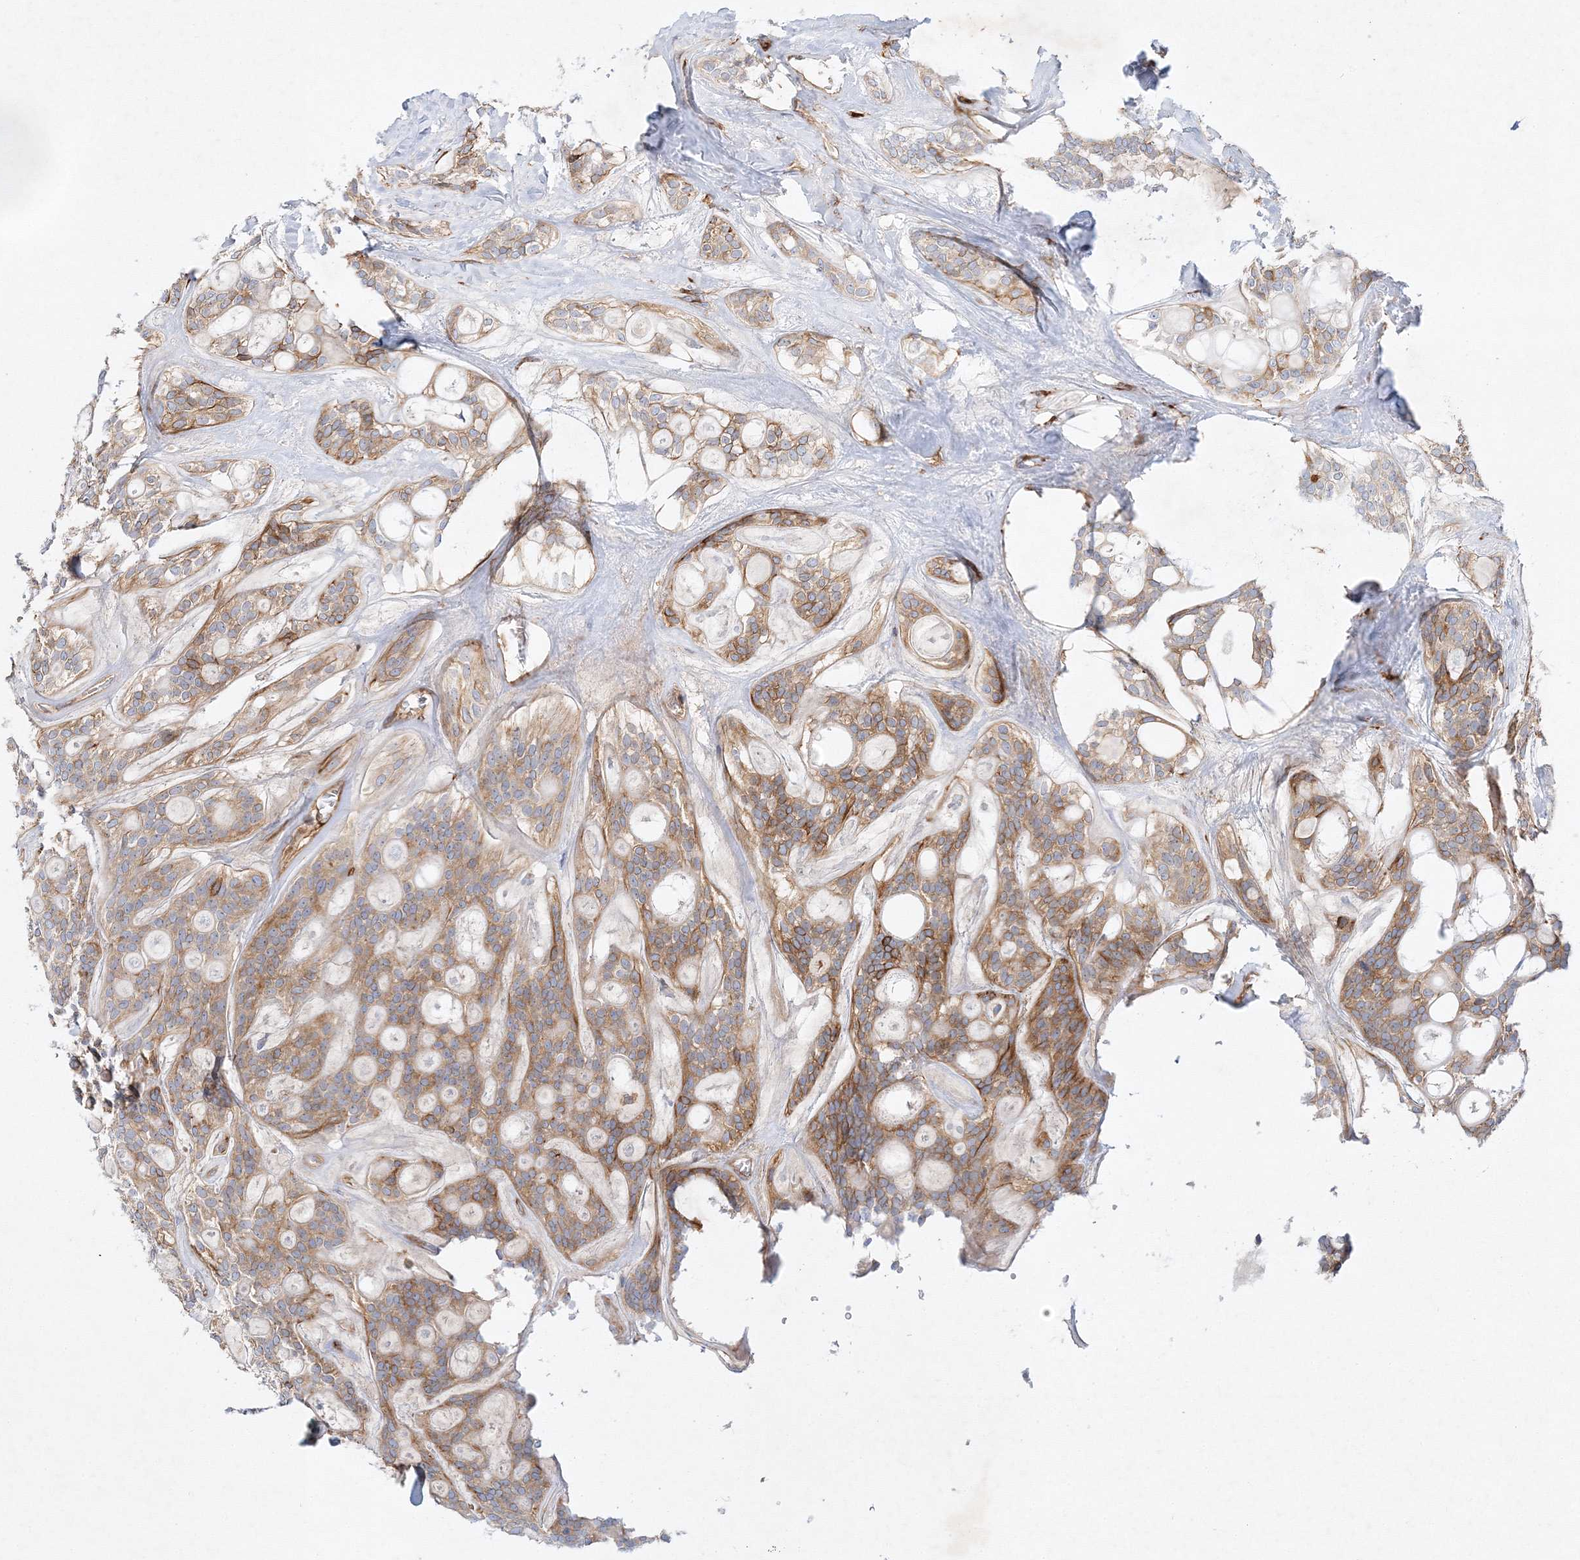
{"staining": {"intensity": "moderate", "quantity": ">75%", "location": "cytoplasmic/membranous"}, "tissue": "head and neck cancer", "cell_type": "Tumor cells", "image_type": "cancer", "snomed": [{"axis": "morphology", "description": "Adenocarcinoma, NOS"}, {"axis": "topography", "description": "Head-Neck"}], "caption": "Tumor cells show moderate cytoplasmic/membranous positivity in approximately >75% of cells in head and neck cancer (adenocarcinoma).", "gene": "ZFYVE16", "patient": {"sex": "male", "age": 66}}